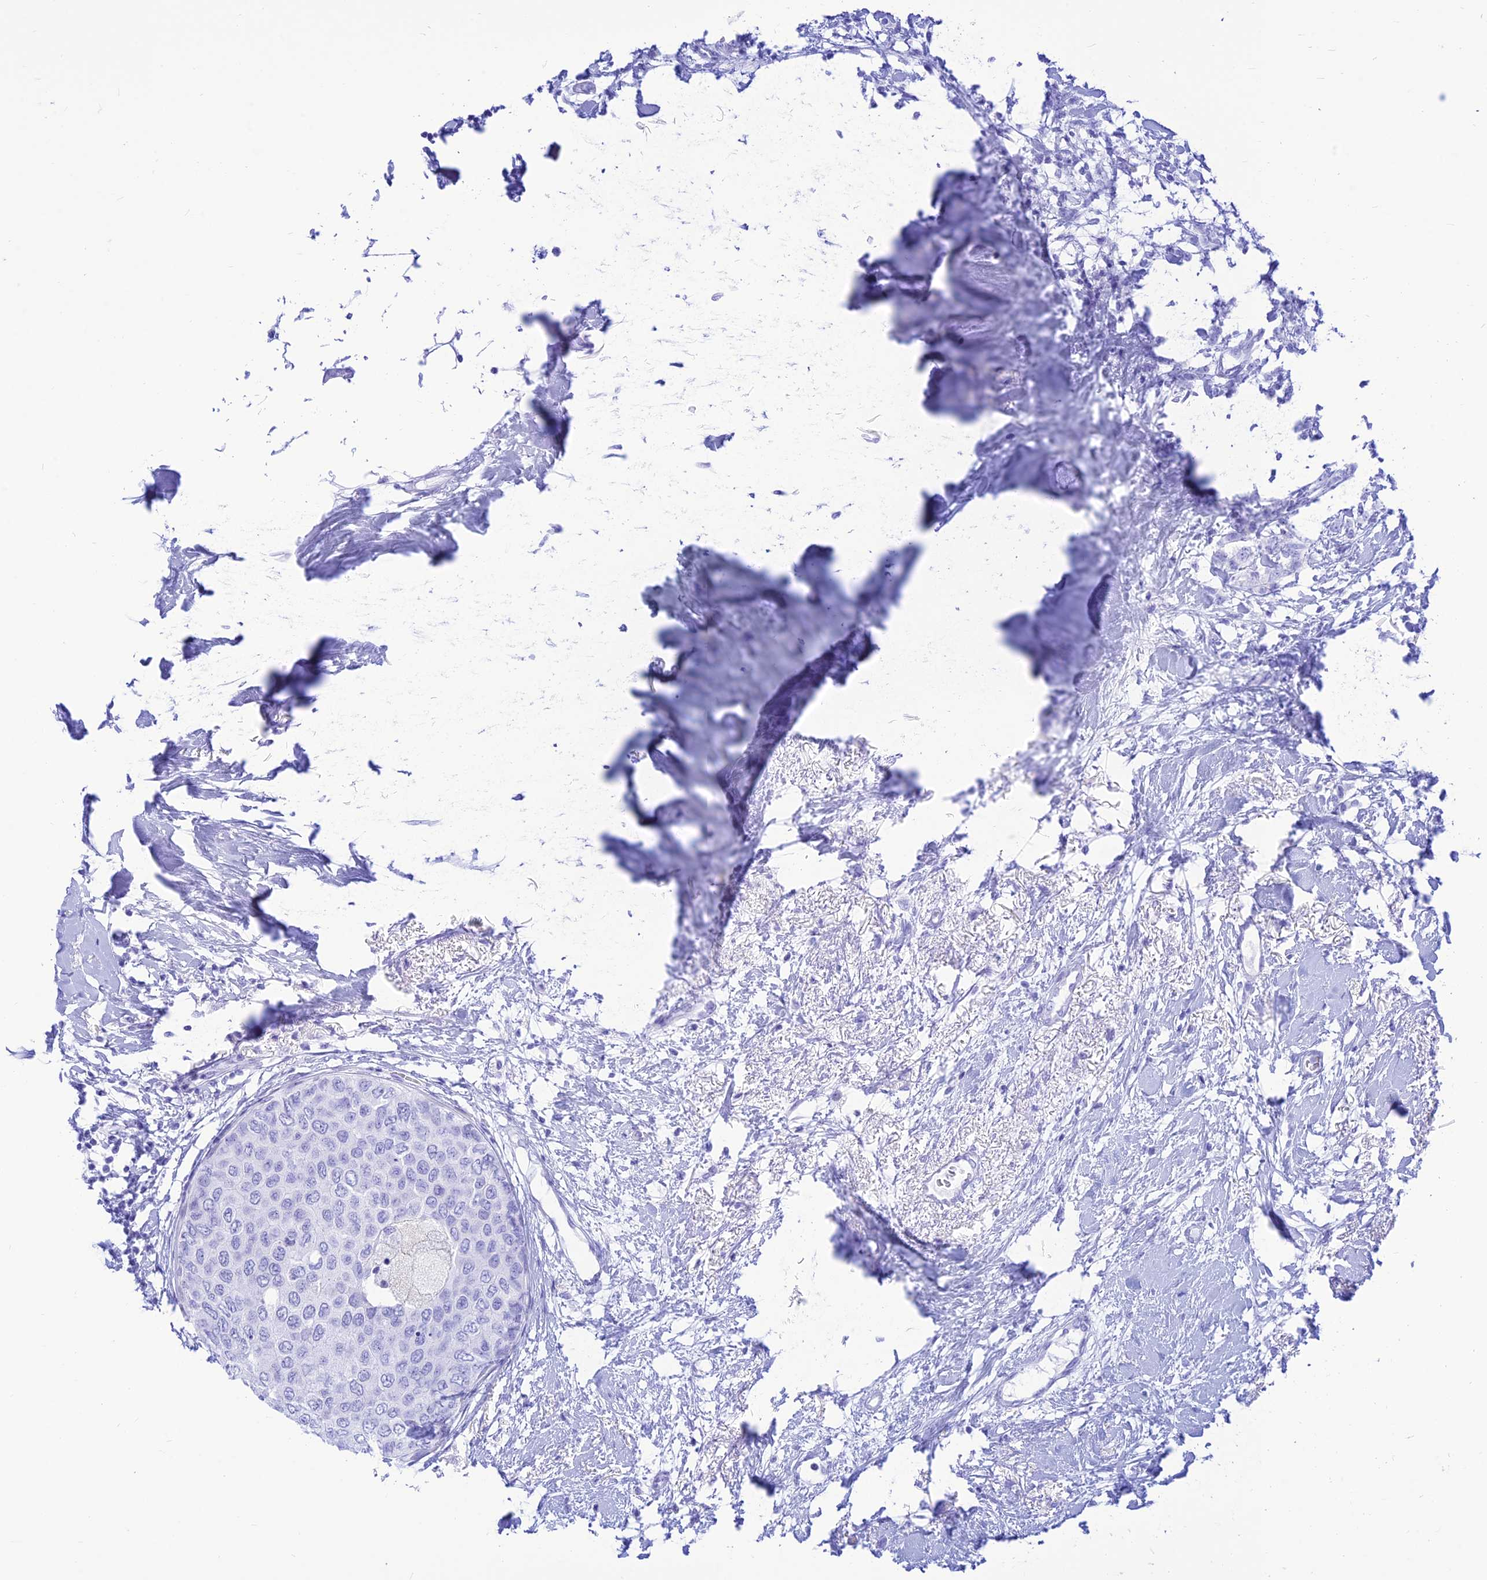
{"staining": {"intensity": "negative", "quantity": "none", "location": "none"}, "tissue": "breast cancer", "cell_type": "Tumor cells", "image_type": "cancer", "snomed": [{"axis": "morphology", "description": "Duct carcinoma"}, {"axis": "topography", "description": "Breast"}], "caption": "Protein analysis of intraductal carcinoma (breast) displays no significant positivity in tumor cells. (DAB immunohistochemistry (IHC) with hematoxylin counter stain).", "gene": "PRNP", "patient": {"sex": "female", "age": 72}}